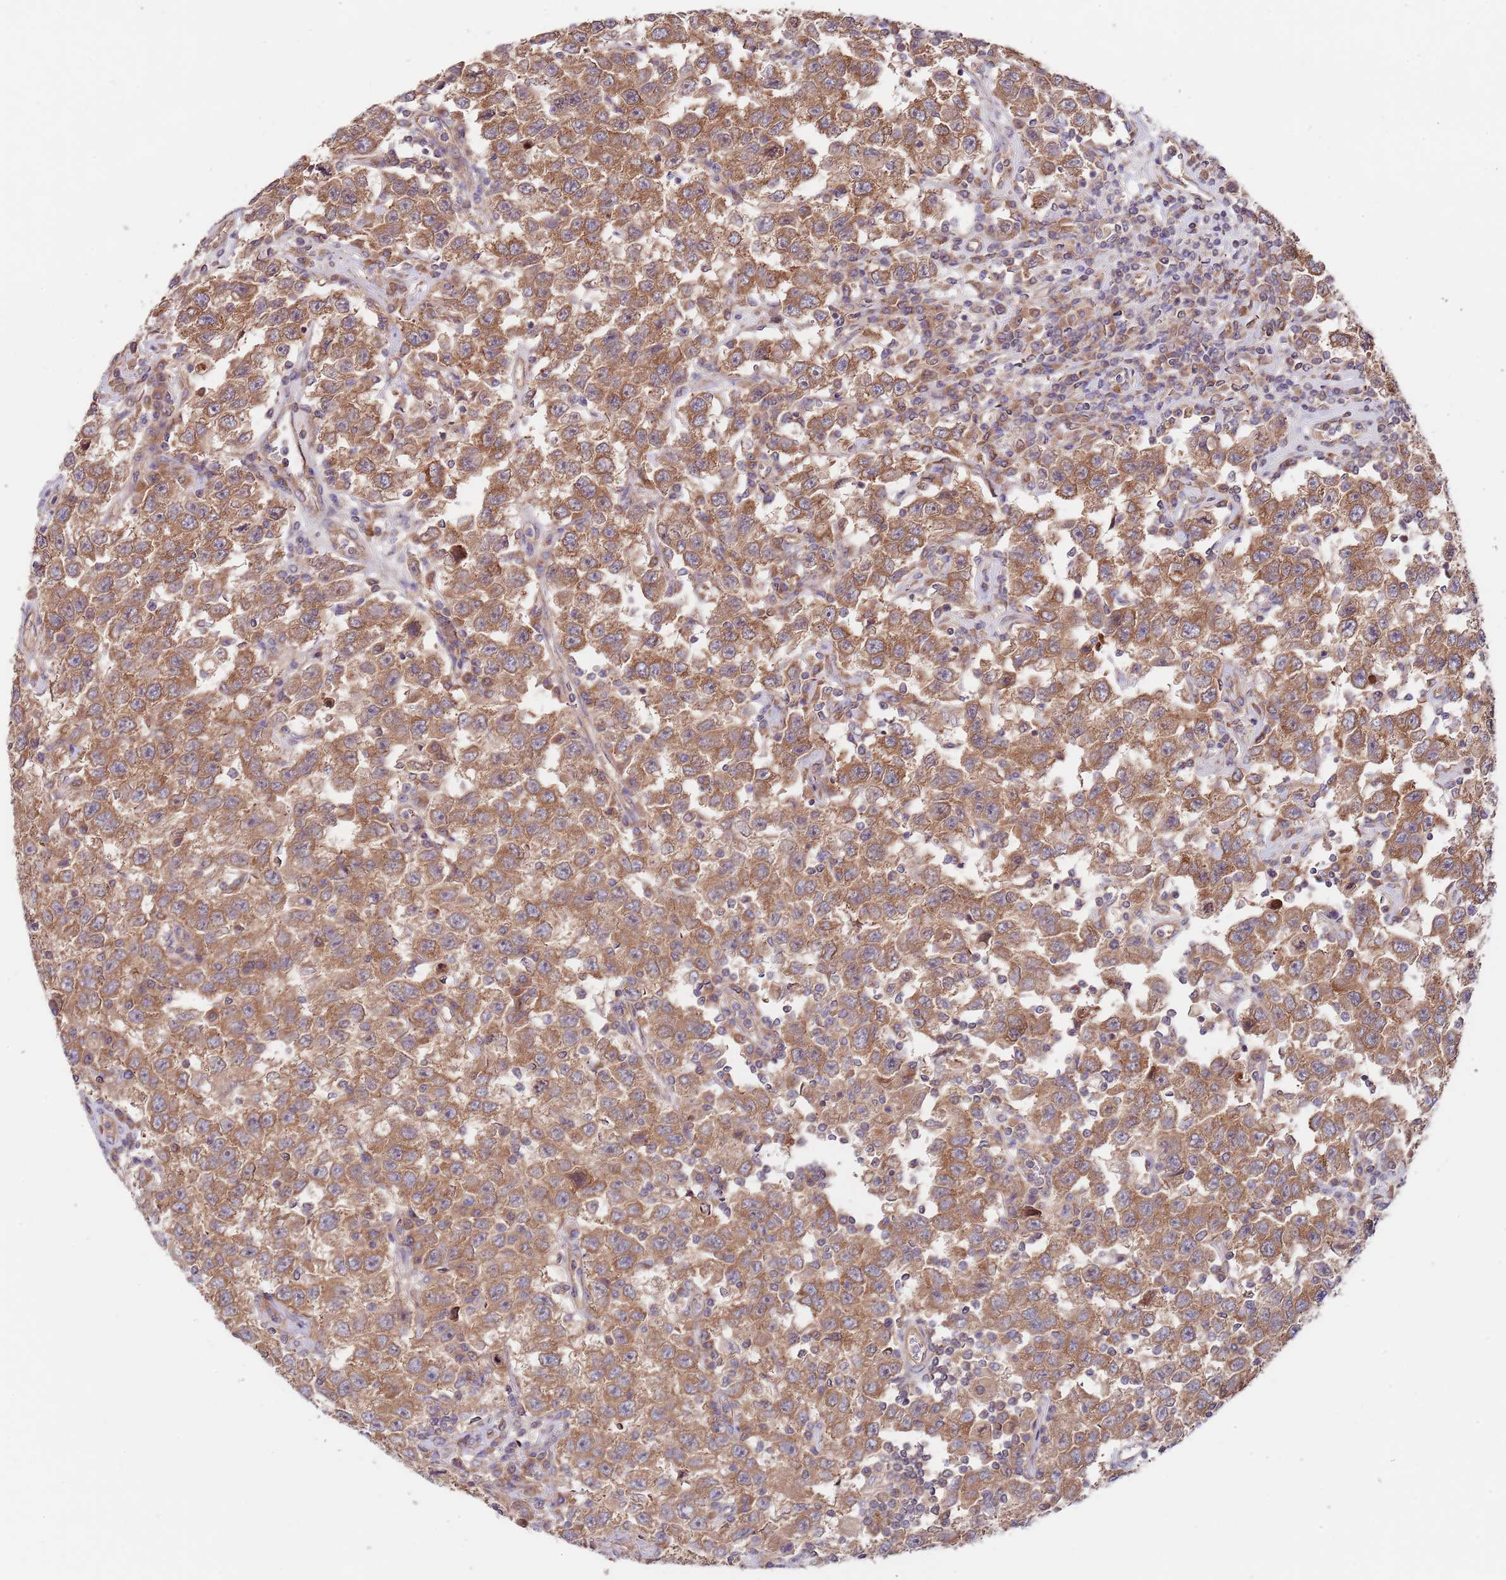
{"staining": {"intensity": "moderate", "quantity": ">75%", "location": "cytoplasmic/membranous"}, "tissue": "testis cancer", "cell_type": "Tumor cells", "image_type": "cancer", "snomed": [{"axis": "morphology", "description": "Seminoma, NOS"}, {"axis": "topography", "description": "Testis"}], "caption": "Immunohistochemical staining of human testis cancer shows medium levels of moderate cytoplasmic/membranous expression in about >75% of tumor cells.", "gene": "EIF3F", "patient": {"sex": "male", "age": 41}}